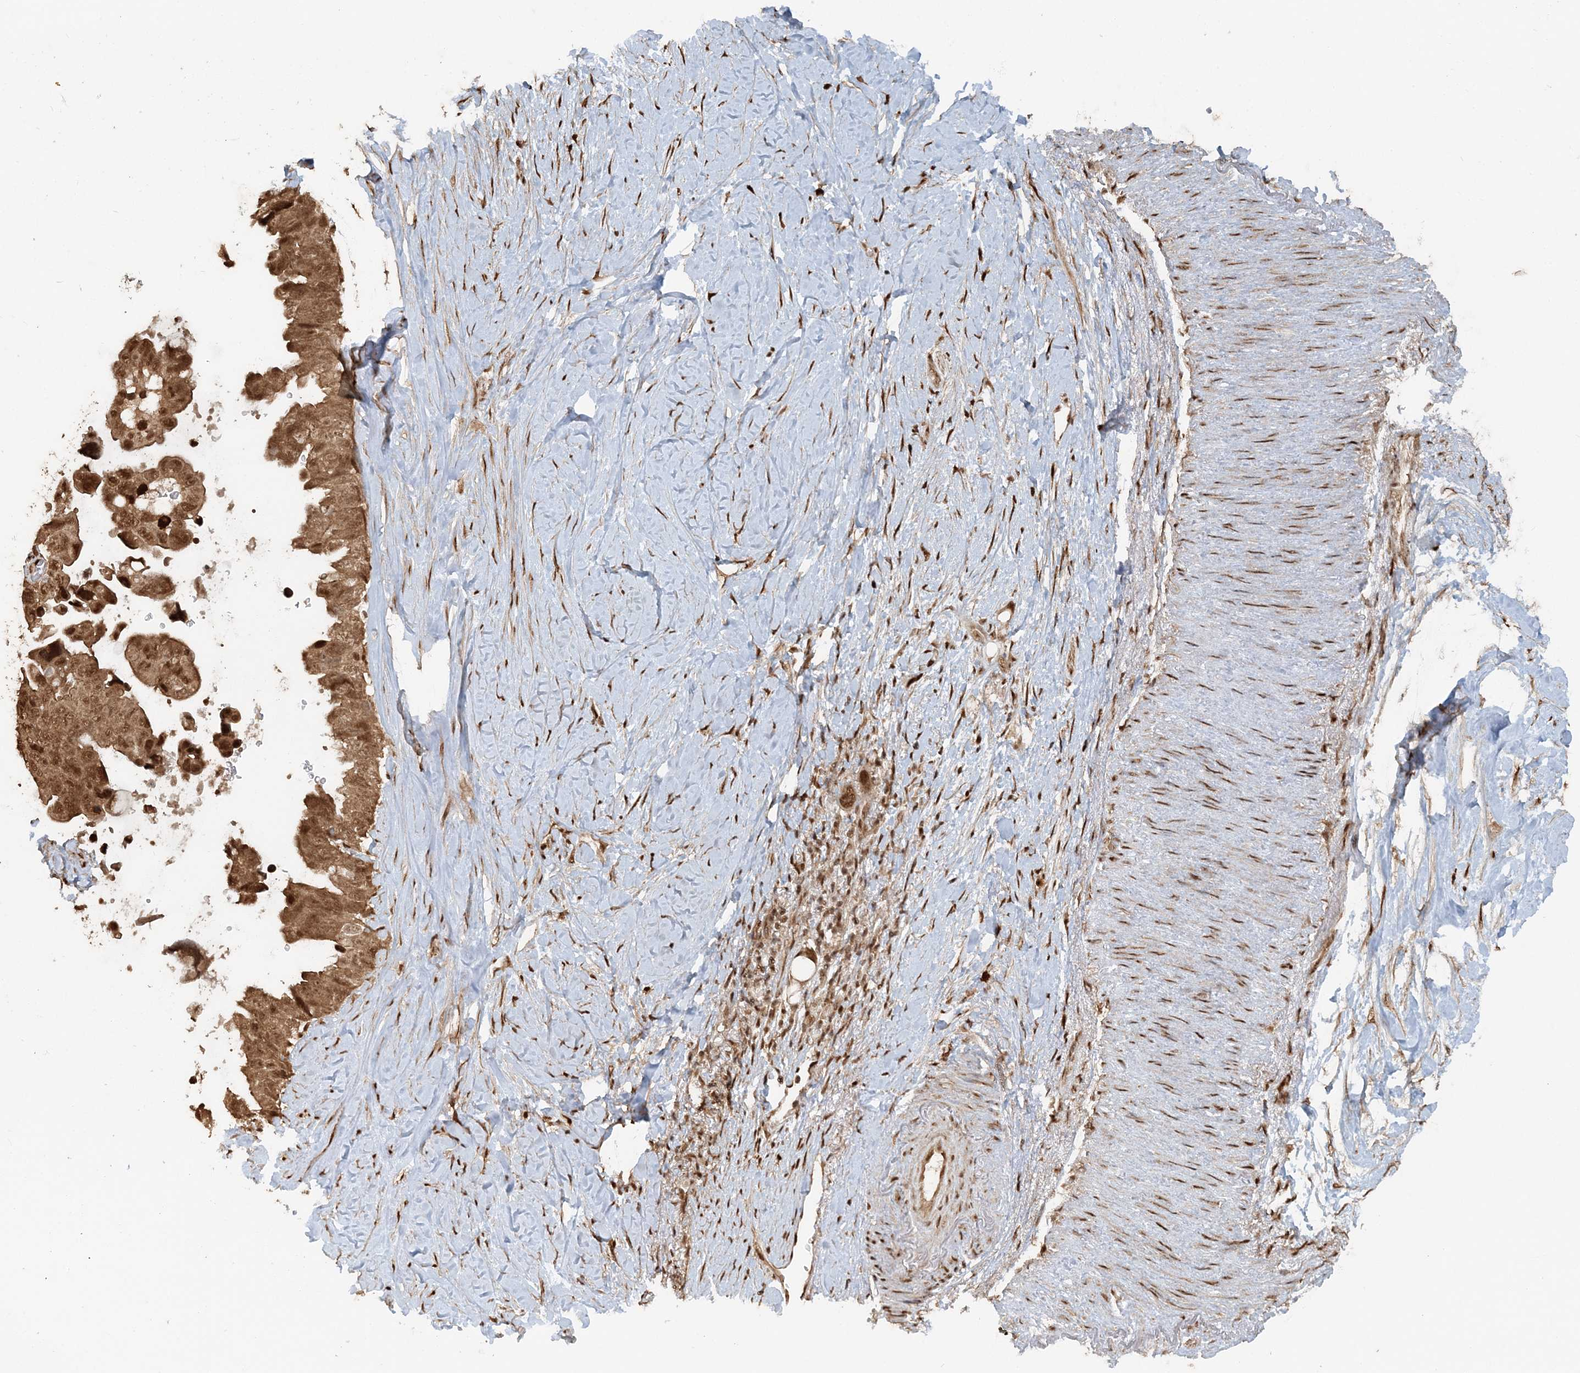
{"staining": {"intensity": "moderate", "quantity": ">75%", "location": "cytoplasmic/membranous,nuclear"}, "tissue": "pancreatic cancer", "cell_type": "Tumor cells", "image_type": "cancer", "snomed": [{"axis": "morphology", "description": "Adenocarcinoma, NOS"}, {"axis": "topography", "description": "Pancreas"}], "caption": "Pancreatic cancer (adenocarcinoma) tissue shows moderate cytoplasmic/membranous and nuclear positivity in about >75% of tumor cells, visualized by immunohistochemistry.", "gene": "ARHGAP35", "patient": {"sex": "female", "age": 72}}